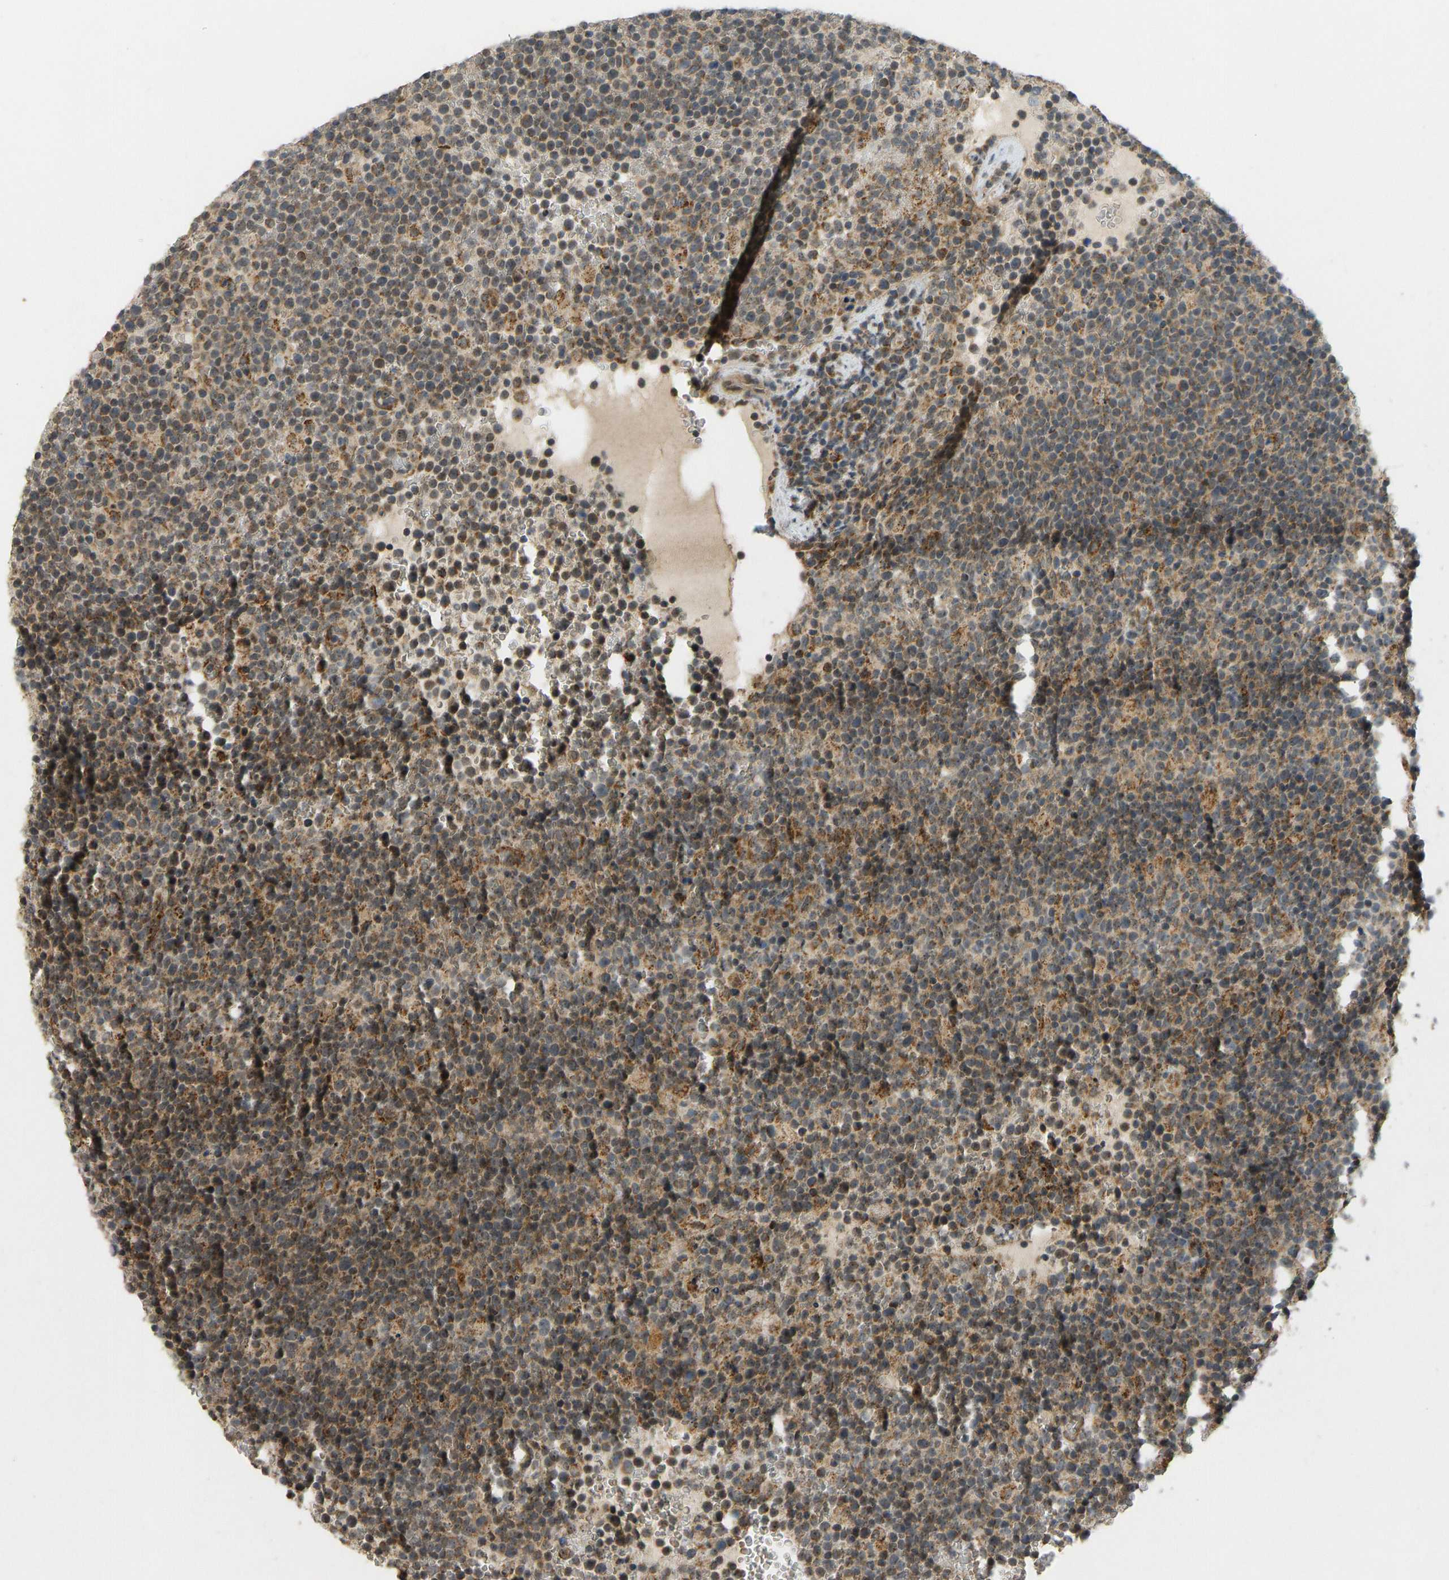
{"staining": {"intensity": "moderate", "quantity": ">75%", "location": "cytoplasmic/membranous"}, "tissue": "lymphoma", "cell_type": "Tumor cells", "image_type": "cancer", "snomed": [{"axis": "morphology", "description": "Malignant lymphoma, non-Hodgkin's type, High grade"}, {"axis": "topography", "description": "Lymph node"}], "caption": "Lymphoma stained with immunohistochemistry (IHC) exhibits moderate cytoplasmic/membranous positivity in approximately >75% of tumor cells. The protein is shown in brown color, while the nuclei are stained blue.", "gene": "ACADS", "patient": {"sex": "male", "age": 61}}